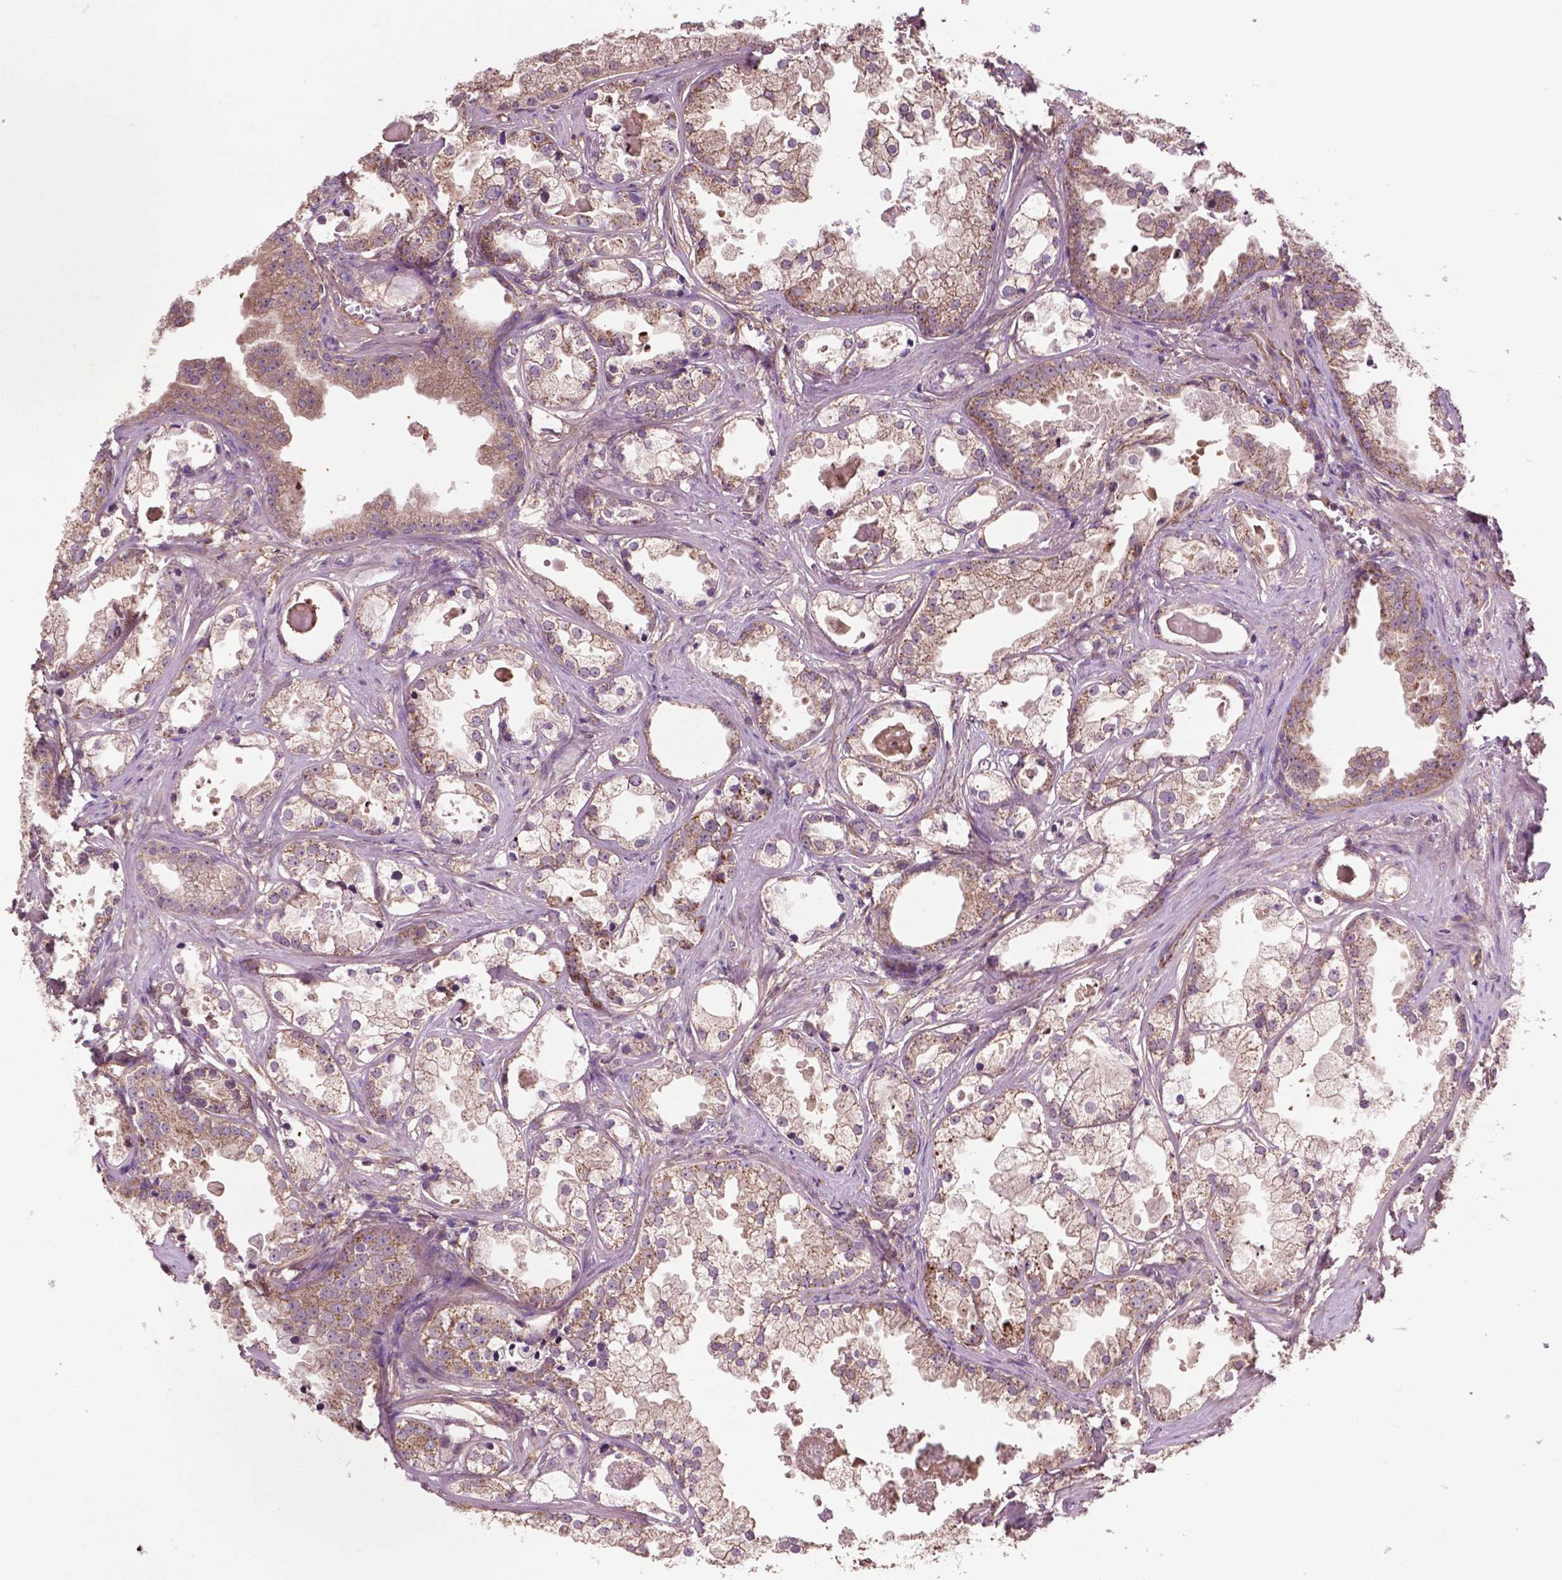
{"staining": {"intensity": "moderate", "quantity": ">75%", "location": "cytoplasmic/membranous"}, "tissue": "prostate cancer", "cell_type": "Tumor cells", "image_type": "cancer", "snomed": [{"axis": "morphology", "description": "Adenocarcinoma, Low grade"}, {"axis": "topography", "description": "Prostate"}], "caption": "A histopathology image of prostate cancer stained for a protein shows moderate cytoplasmic/membranous brown staining in tumor cells.", "gene": "GJA9", "patient": {"sex": "male", "age": 65}}